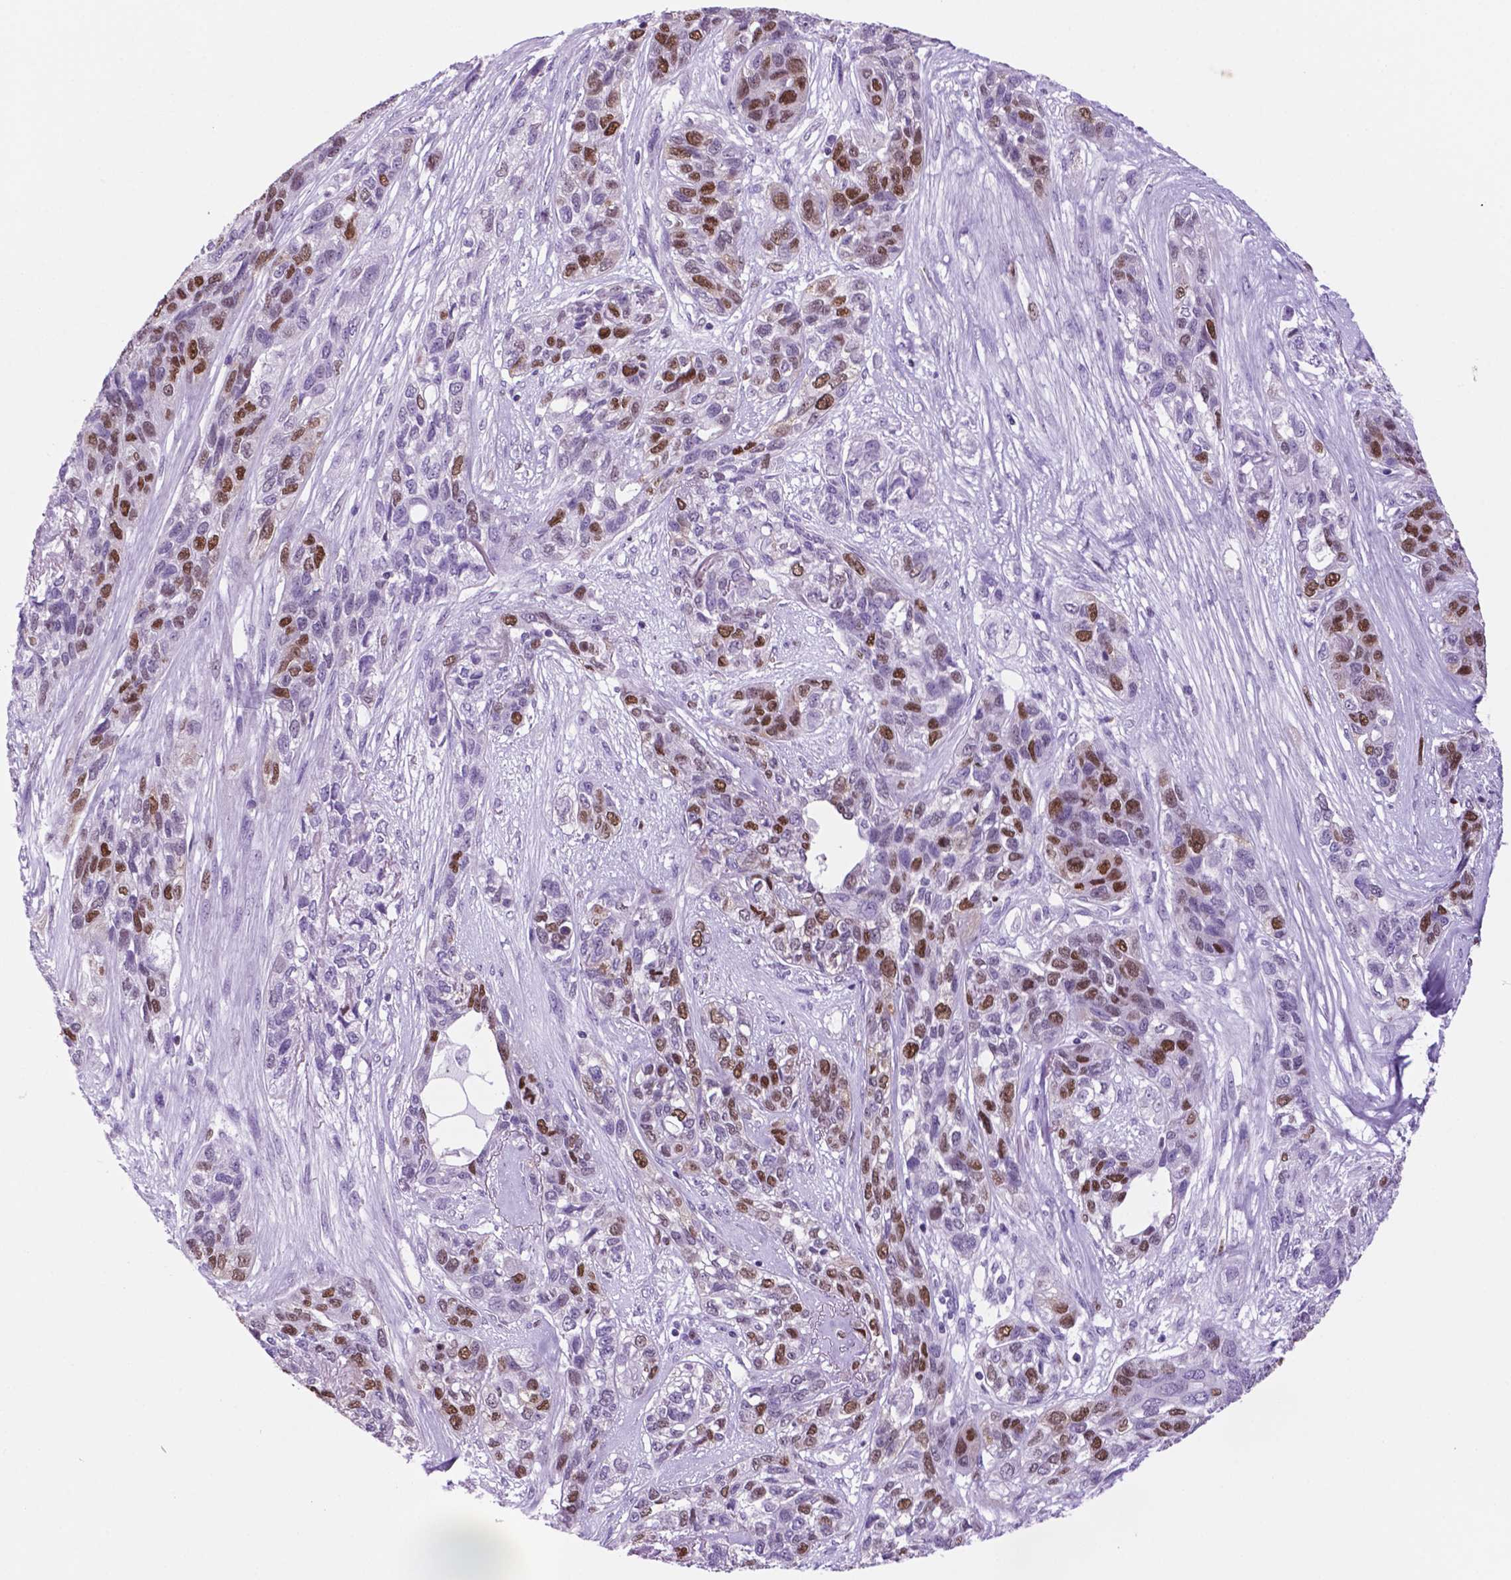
{"staining": {"intensity": "moderate", "quantity": "25%-75%", "location": "nuclear"}, "tissue": "lung cancer", "cell_type": "Tumor cells", "image_type": "cancer", "snomed": [{"axis": "morphology", "description": "Squamous cell carcinoma, NOS"}, {"axis": "topography", "description": "Lung"}], "caption": "Immunohistochemistry (IHC) (DAB (3,3'-diaminobenzidine)) staining of lung cancer reveals moderate nuclear protein staining in approximately 25%-75% of tumor cells.", "gene": "NCAPH2", "patient": {"sex": "female", "age": 70}}